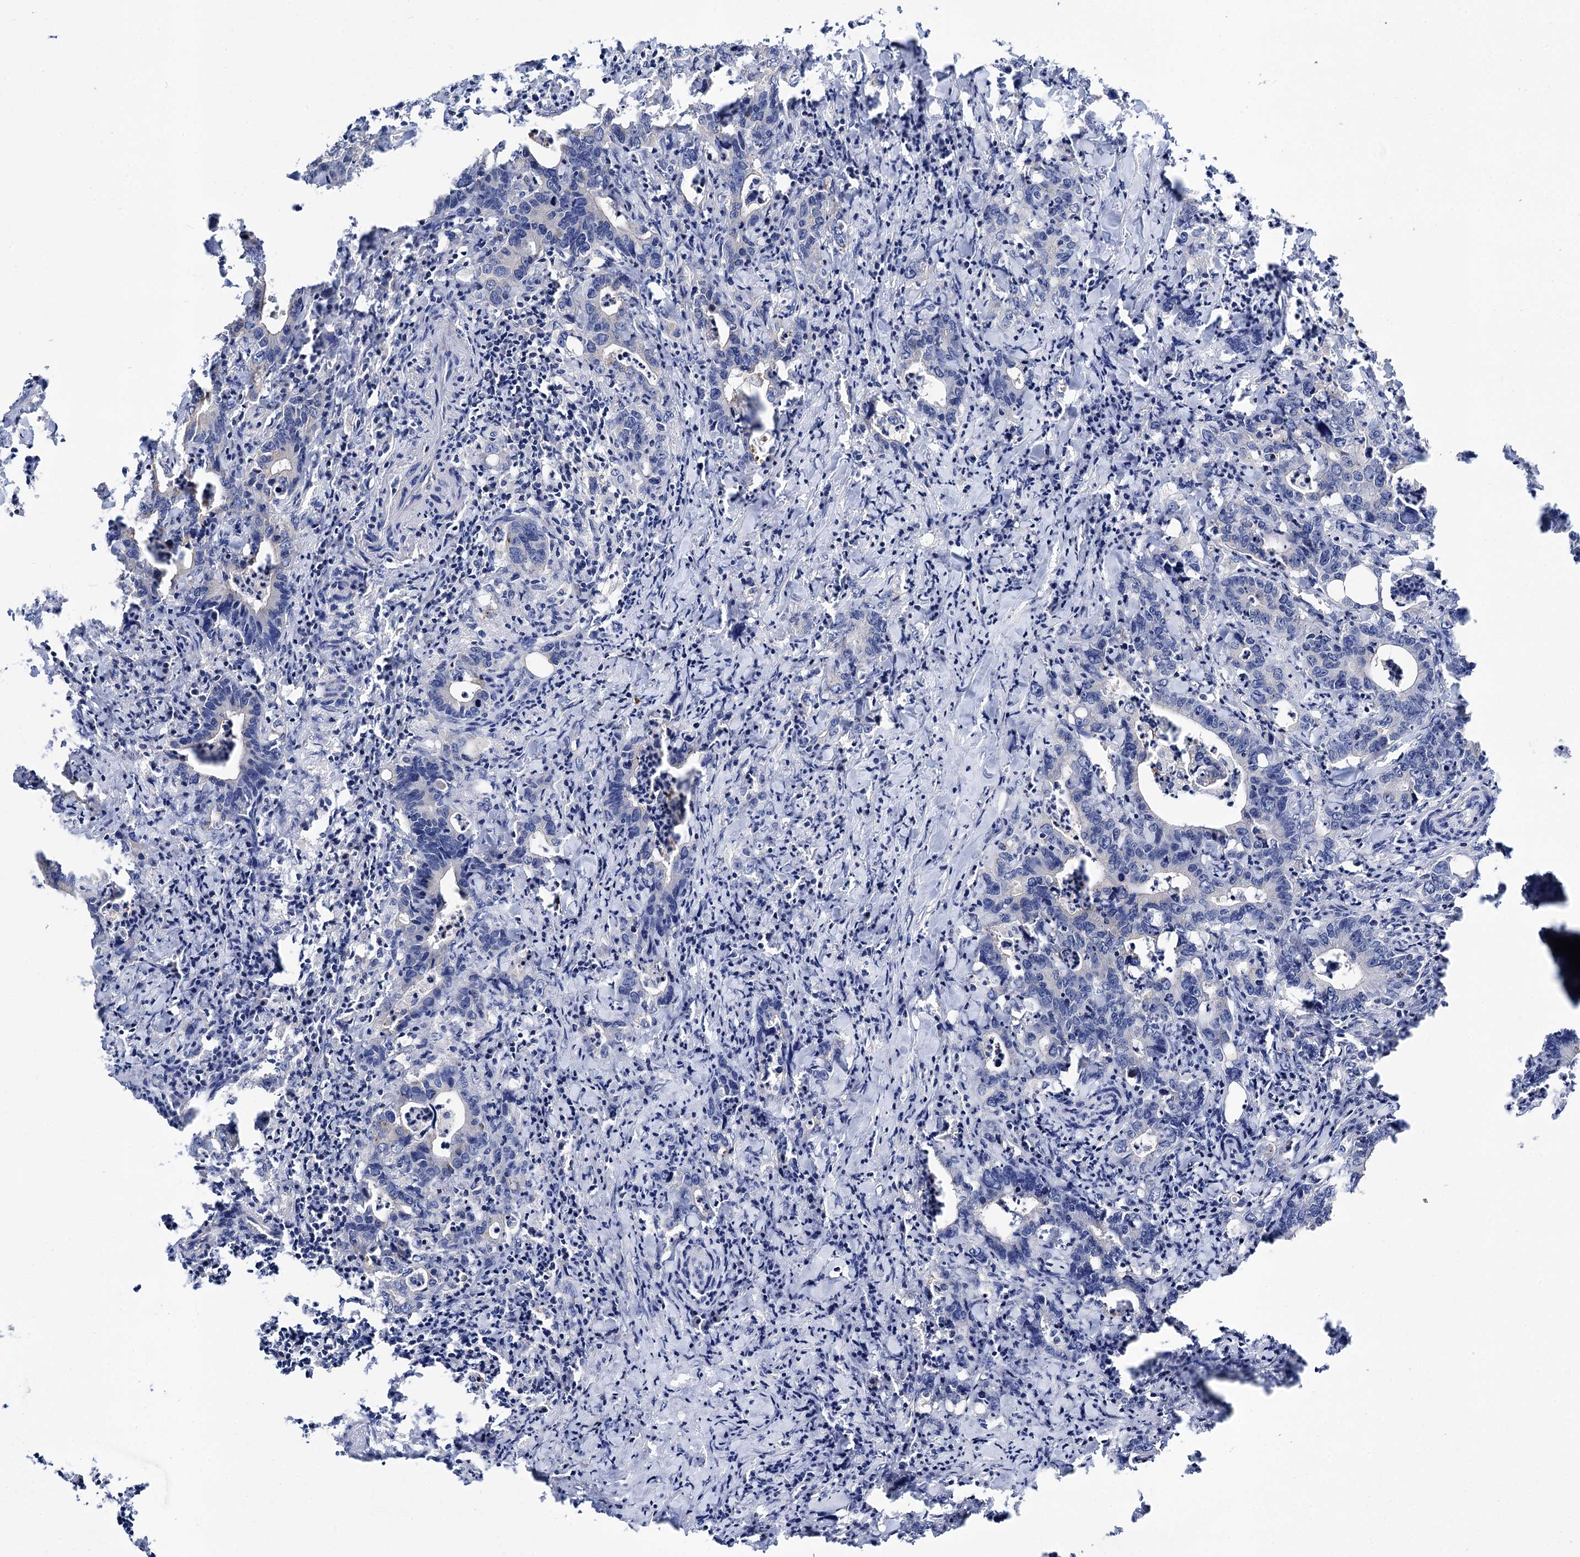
{"staining": {"intensity": "negative", "quantity": "none", "location": "none"}, "tissue": "colorectal cancer", "cell_type": "Tumor cells", "image_type": "cancer", "snomed": [{"axis": "morphology", "description": "Adenocarcinoma, NOS"}, {"axis": "topography", "description": "Colon"}], "caption": "Tumor cells are negative for protein expression in human colorectal cancer (adenocarcinoma).", "gene": "NUDCD2", "patient": {"sex": "female", "age": 75}}